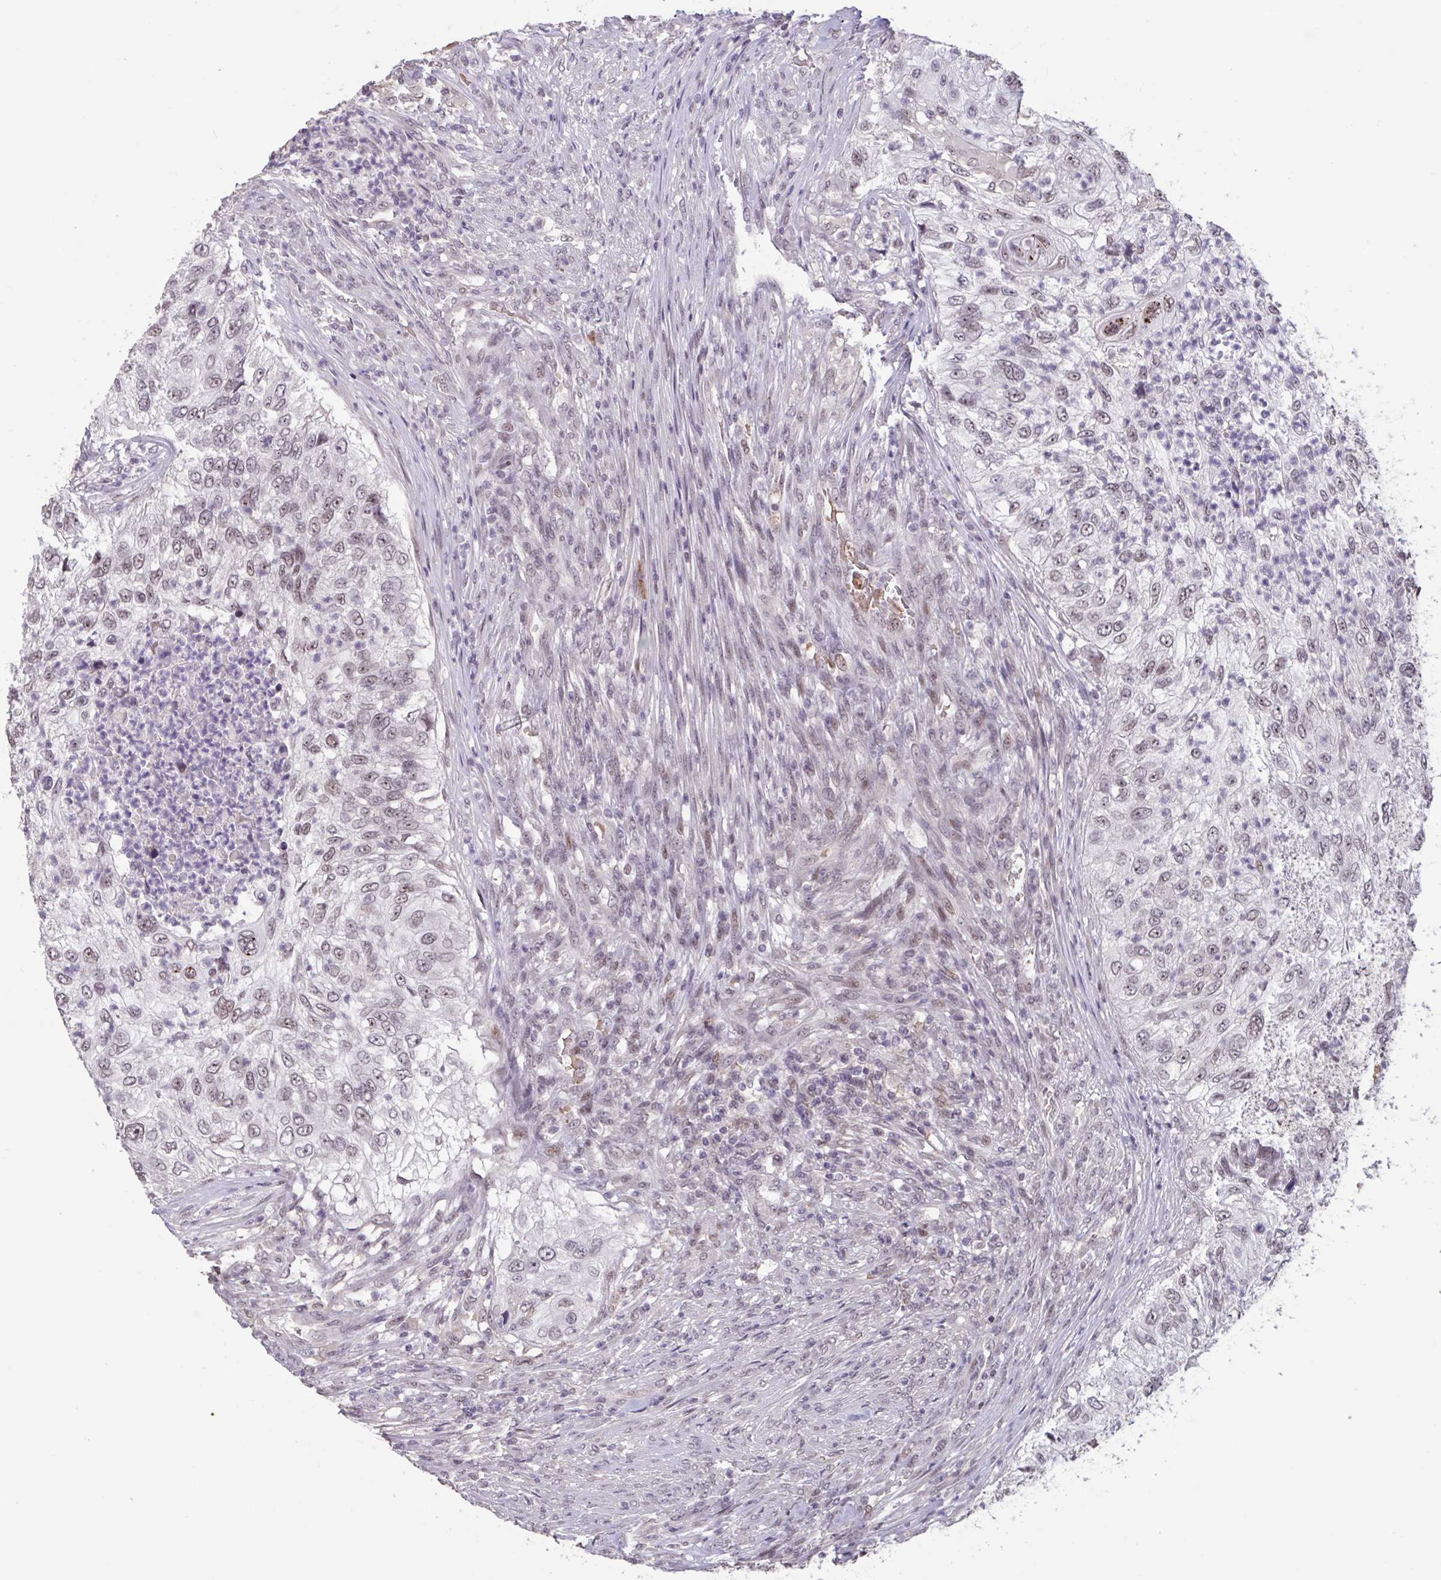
{"staining": {"intensity": "weak", "quantity": ">75%", "location": "nuclear"}, "tissue": "urothelial cancer", "cell_type": "Tumor cells", "image_type": "cancer", "snomed": [{"axis": "morphology", "description": "Urothelial carcinoma, High grade"}, {"axis": "topography", "description": "Urinary bladder"}], "caption": "Immunohistochemistry (IHC) (DAB (3,3'-diaminobenzidine)) staining of human urothelial cancer displays weak nuclear protein expression in about >75% of tumor cells.", "gene": "ZNF414", "patient": {"sex": "female", "age": 60}}